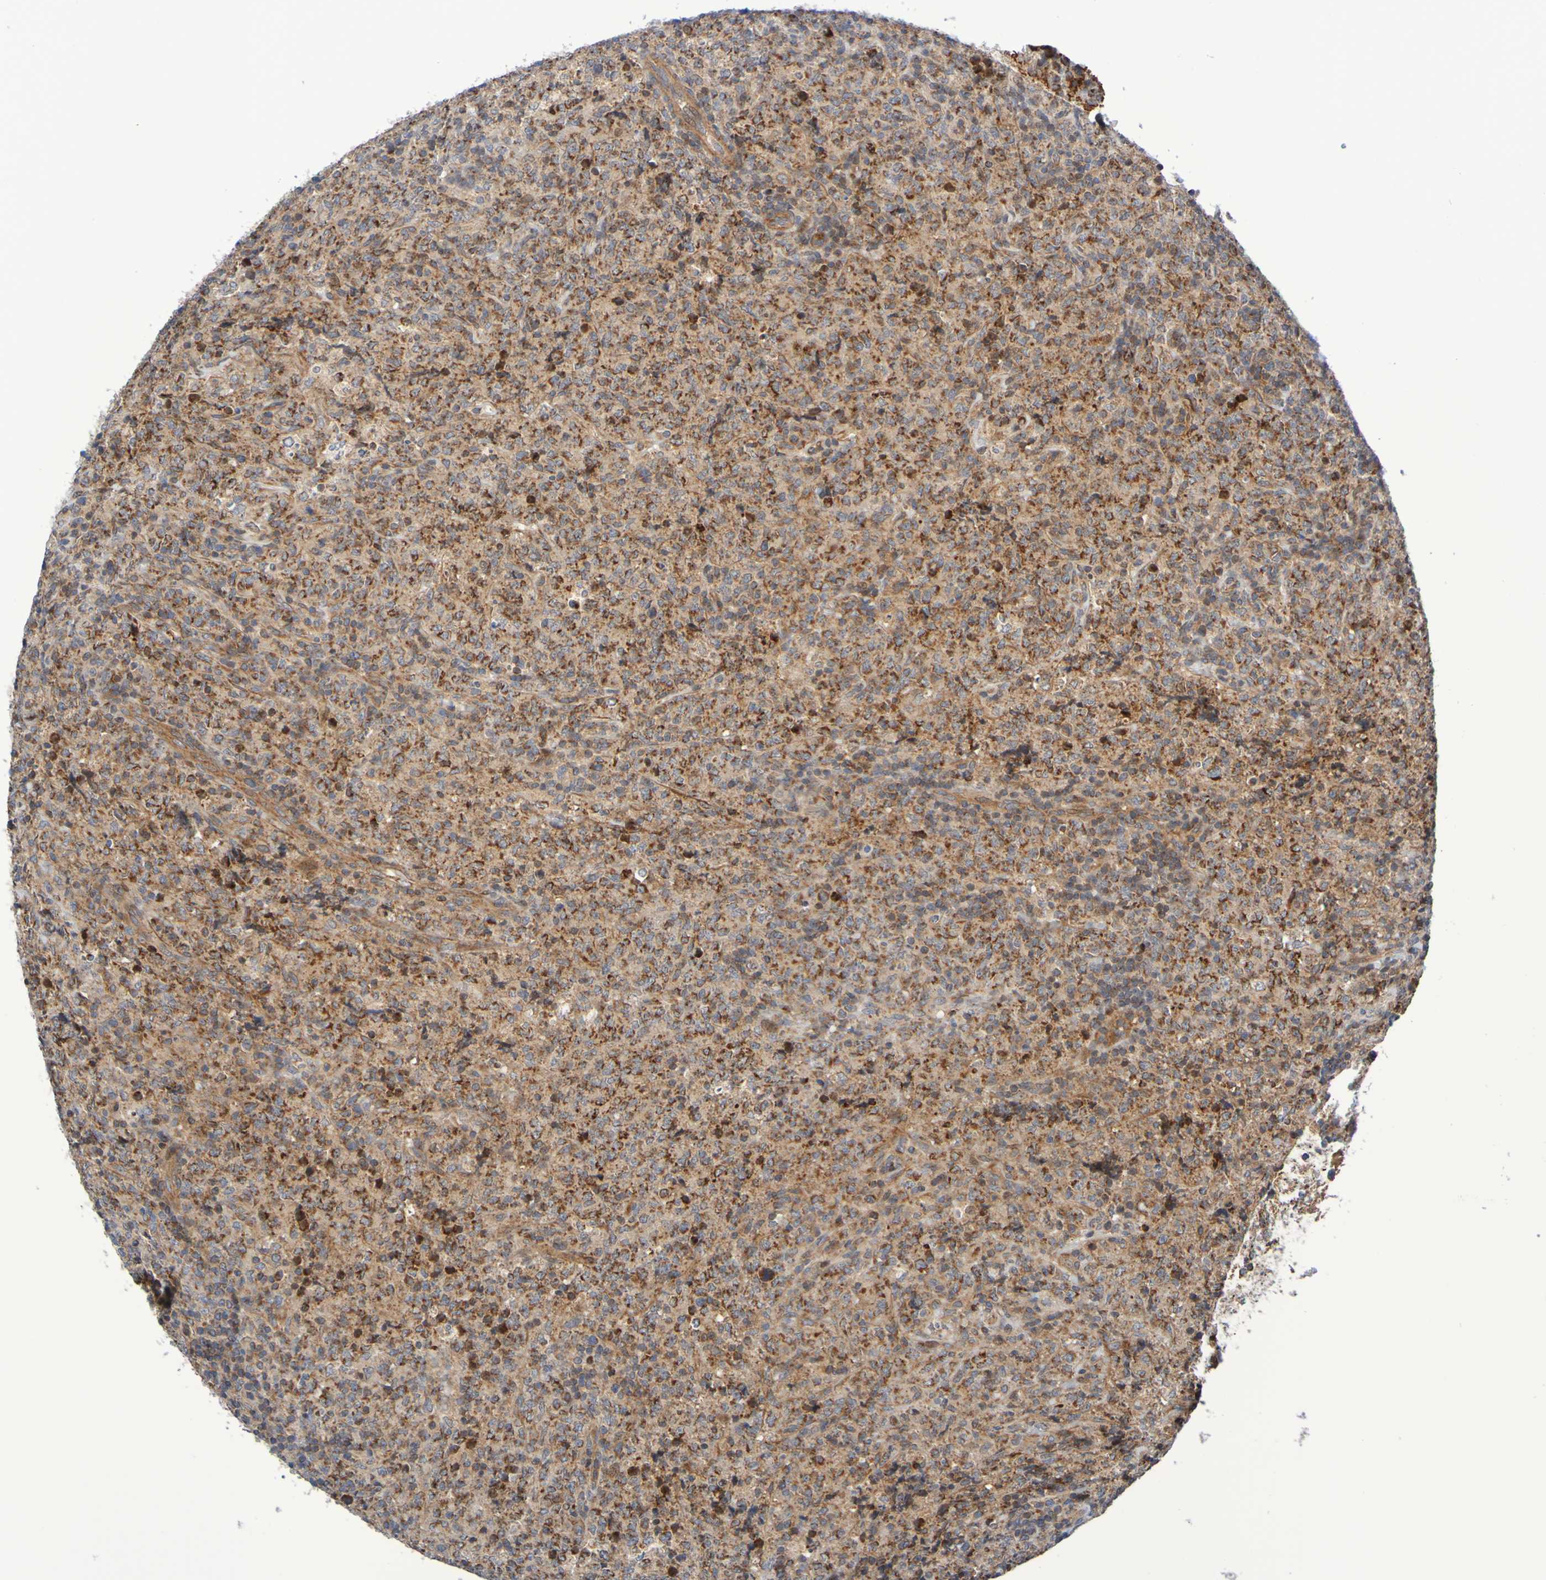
{"staining": {"intensity": "strong", "quantity": "25%-75%", "location": "cytoplasmic/membranous"}, "tissue": "lymphoma", "cell_type": "Tumor cells", "image_type": "cancer", "snomed": [{"axis": "morphology", "description": "Malignant lymphoma, non-Hodgkin's type, High grade"}, {"axis": "topography", "description": "Tonsil"}], "caption": "IHC of lymphoma displays high levels of strong cytoplasmic/membranous staining in about 25%-75% of tumor cells.", "gene": "CCDC51", "patient": {"sex": "female", "age": 36}}